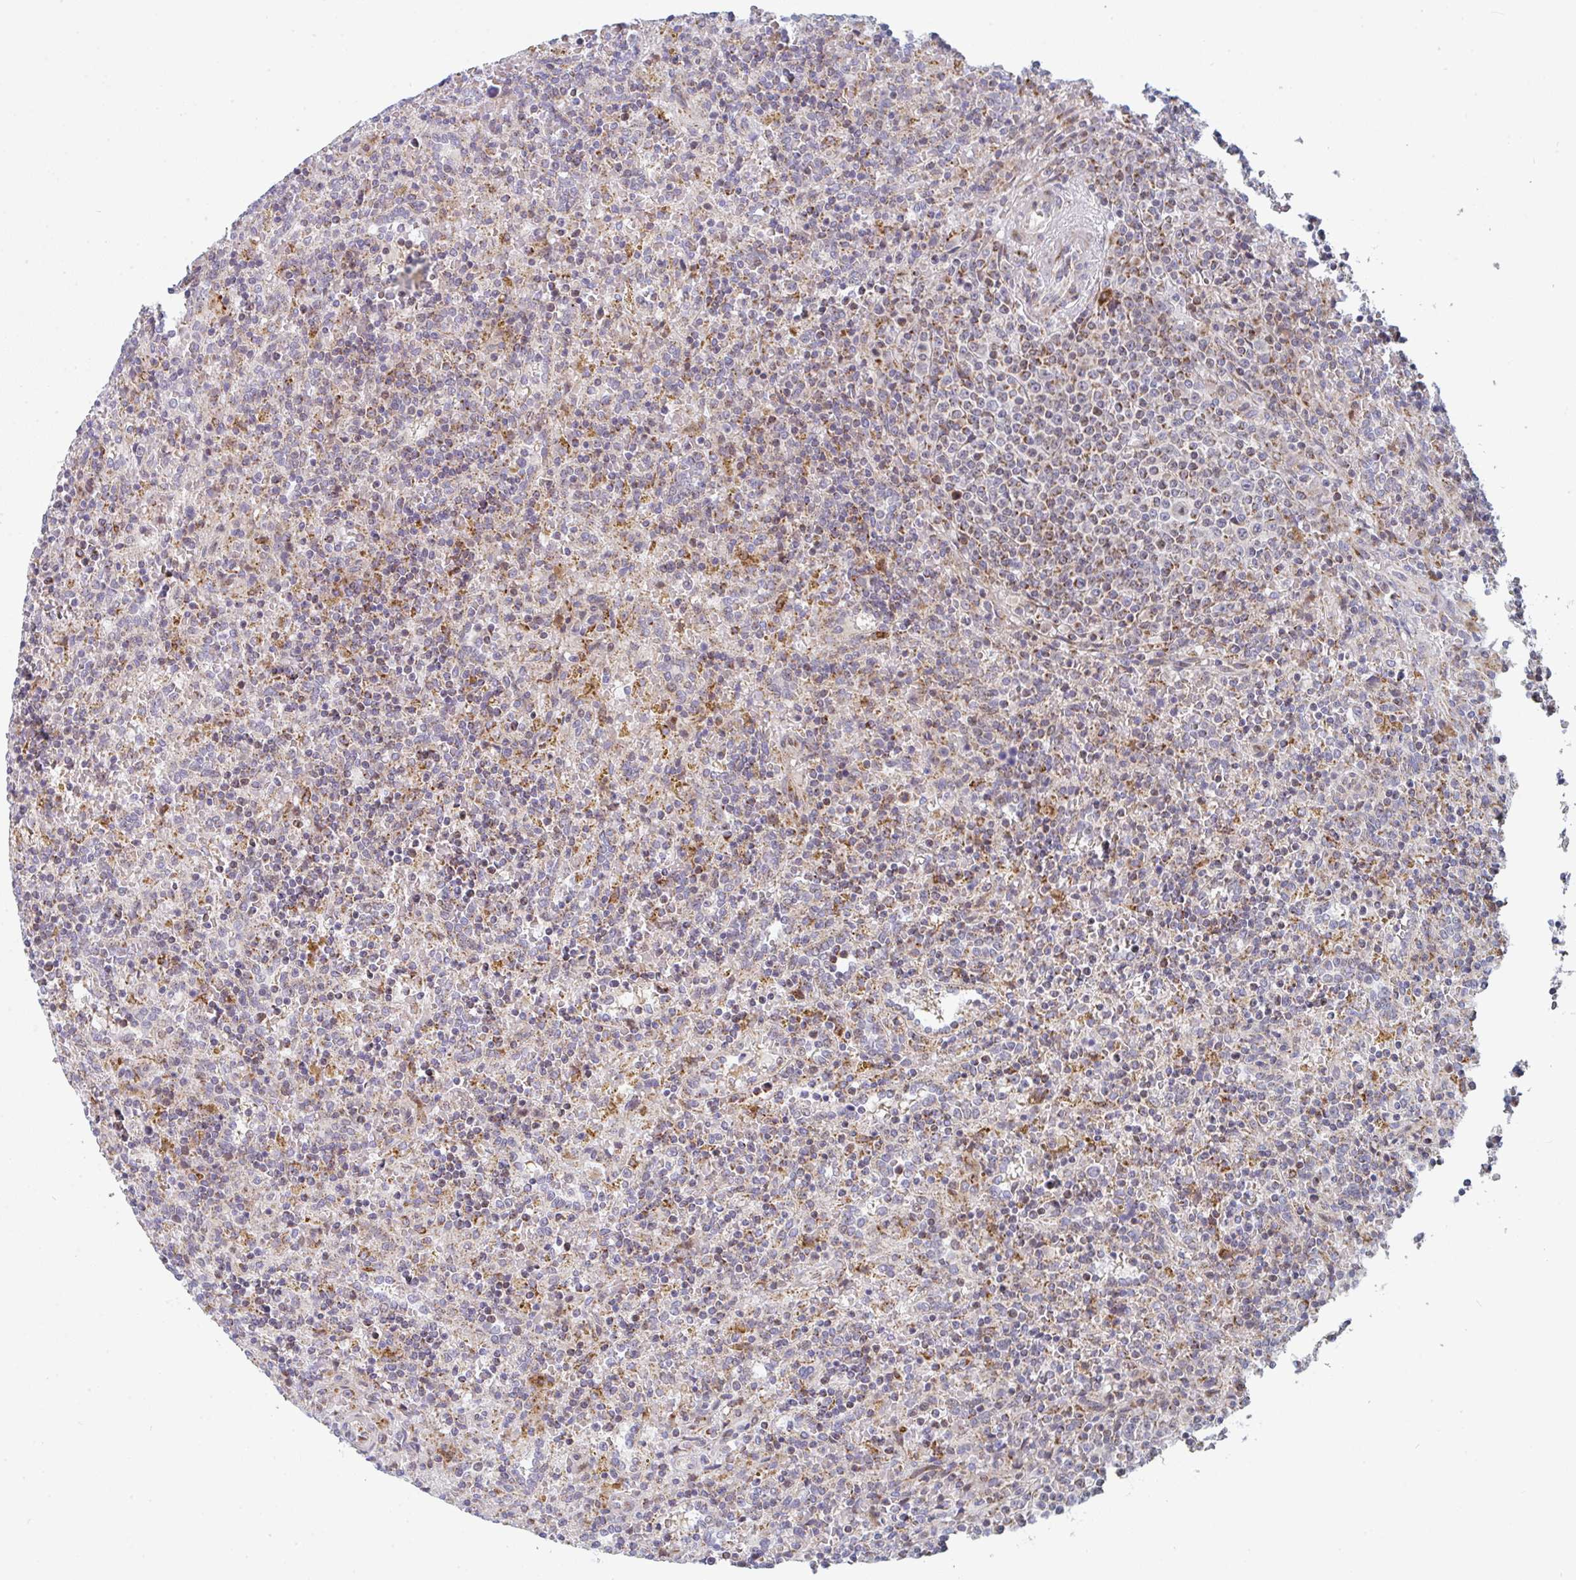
{"staining": {"intensity": "moderate", "quantity": "<25%", "location": "cytoplasmic/membranous"}, "tissue": "lymphoma", "cell_type": "Tumor cells", "image_type": "cancer", "snomed": [{"axis": "morphology", "description": "Malignant lymphoma, non-Hodgkin's type, Low grade"}, {"axis": "topography", "description": "Spleen"}], "caption": "Immunohistochemistry image of malignant lymphoma, non-Hodgkin's type (low-grade) stained for a protein (brown), which shows low levels of moderate cytoplasmic/membranous staining in approximately <25% of tumor cells.", "gene": "PRKCH", "patient": {"sex": "male", "age": 67}}